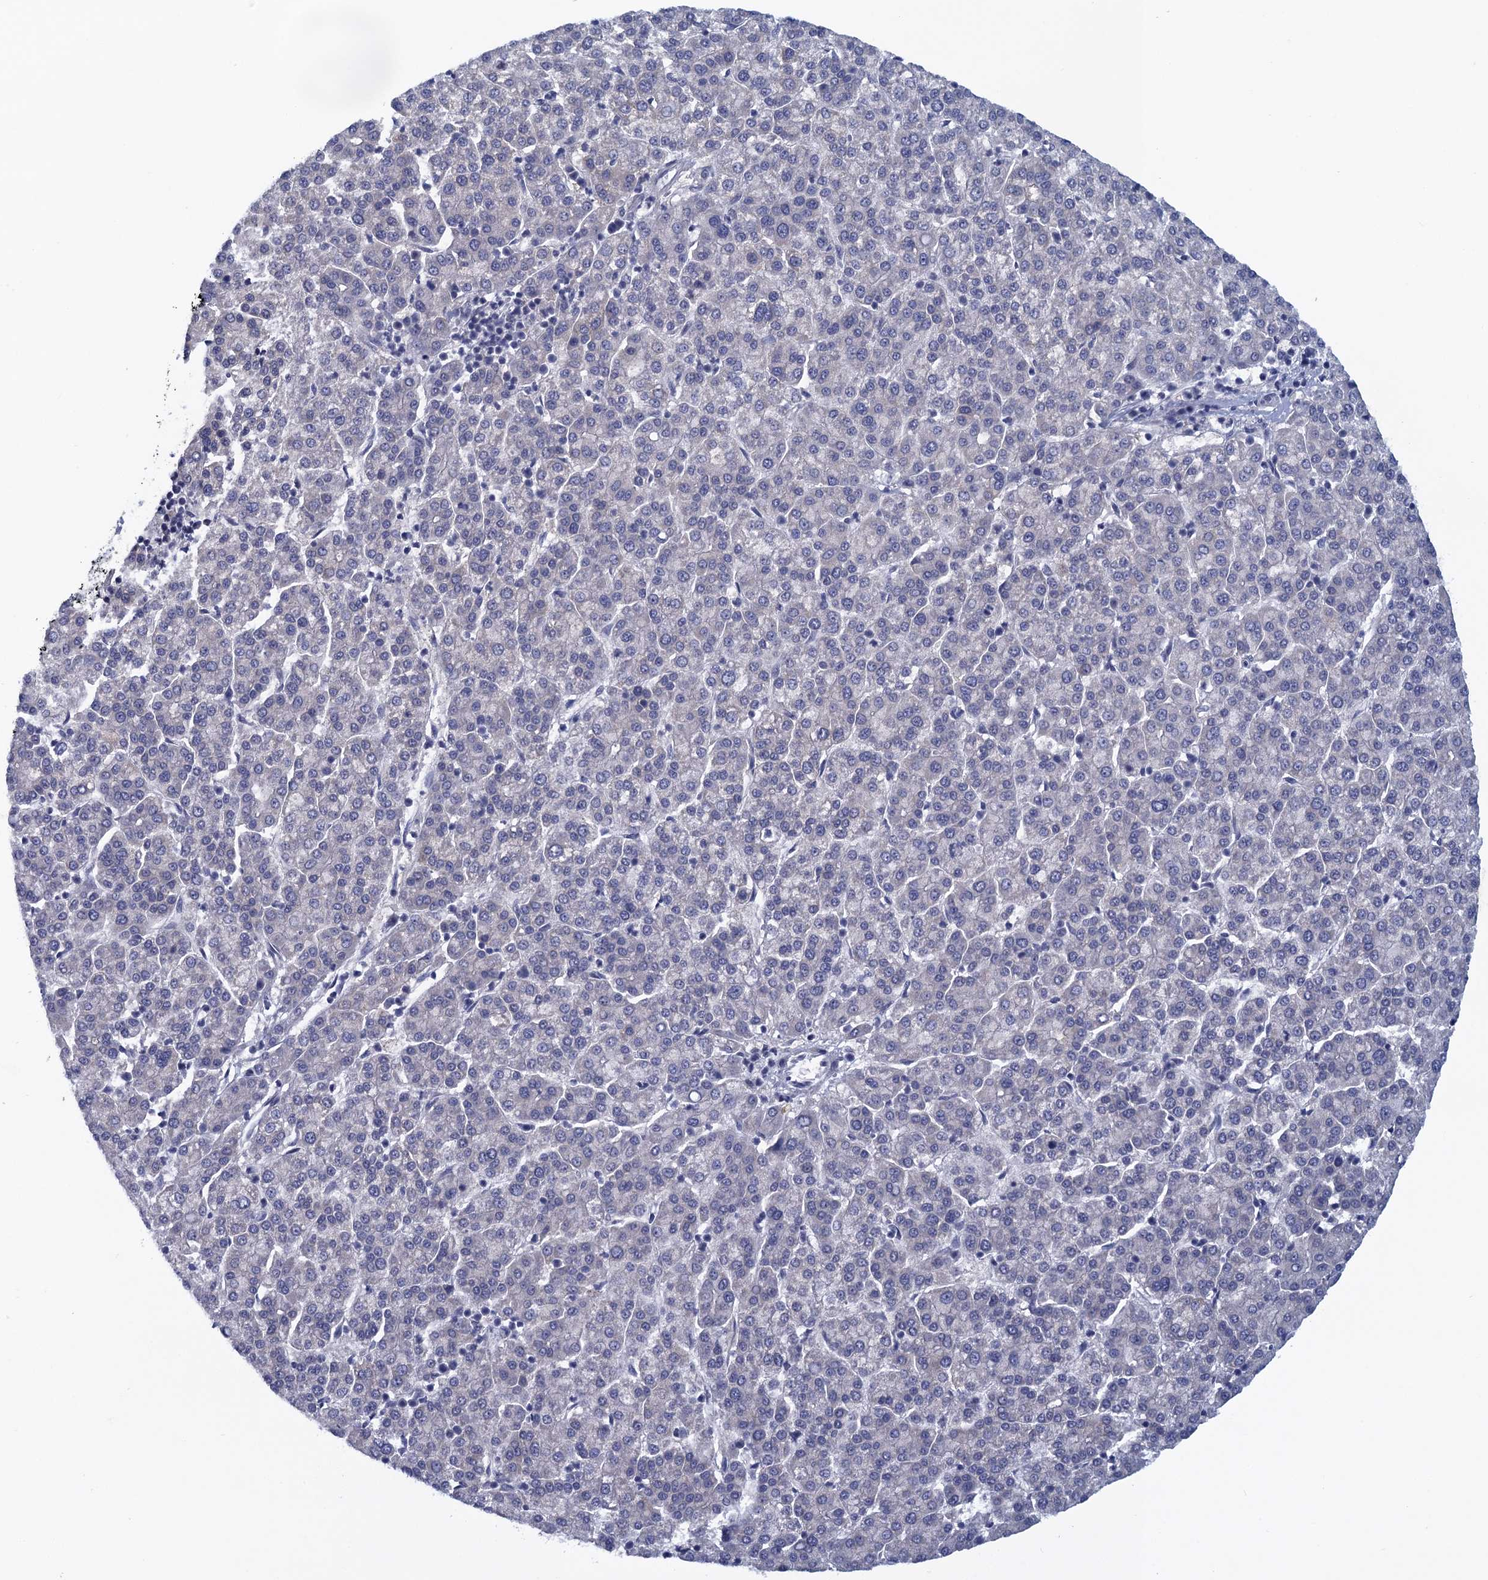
{"staining": {"intensity": "negative", "quantity": "none", "location": "none"}, "tissue": "liver cancer", "cell_type": "Tumor cells", "image_type": "cancer", "snomed": [{"axis": "morphology", "description": "Carcinoma, Hepatocellular, NOS"}, {"axis": "topography", "description": "Liver"}], "caption": "Immunohistochemistry photomicrograph of neoplastic tissue: human liver cancer stained with DAB displays no significant protein positivity in tumor cells.", "gene": "SCEL", "patient": {"sex": "female", "age": 58}}